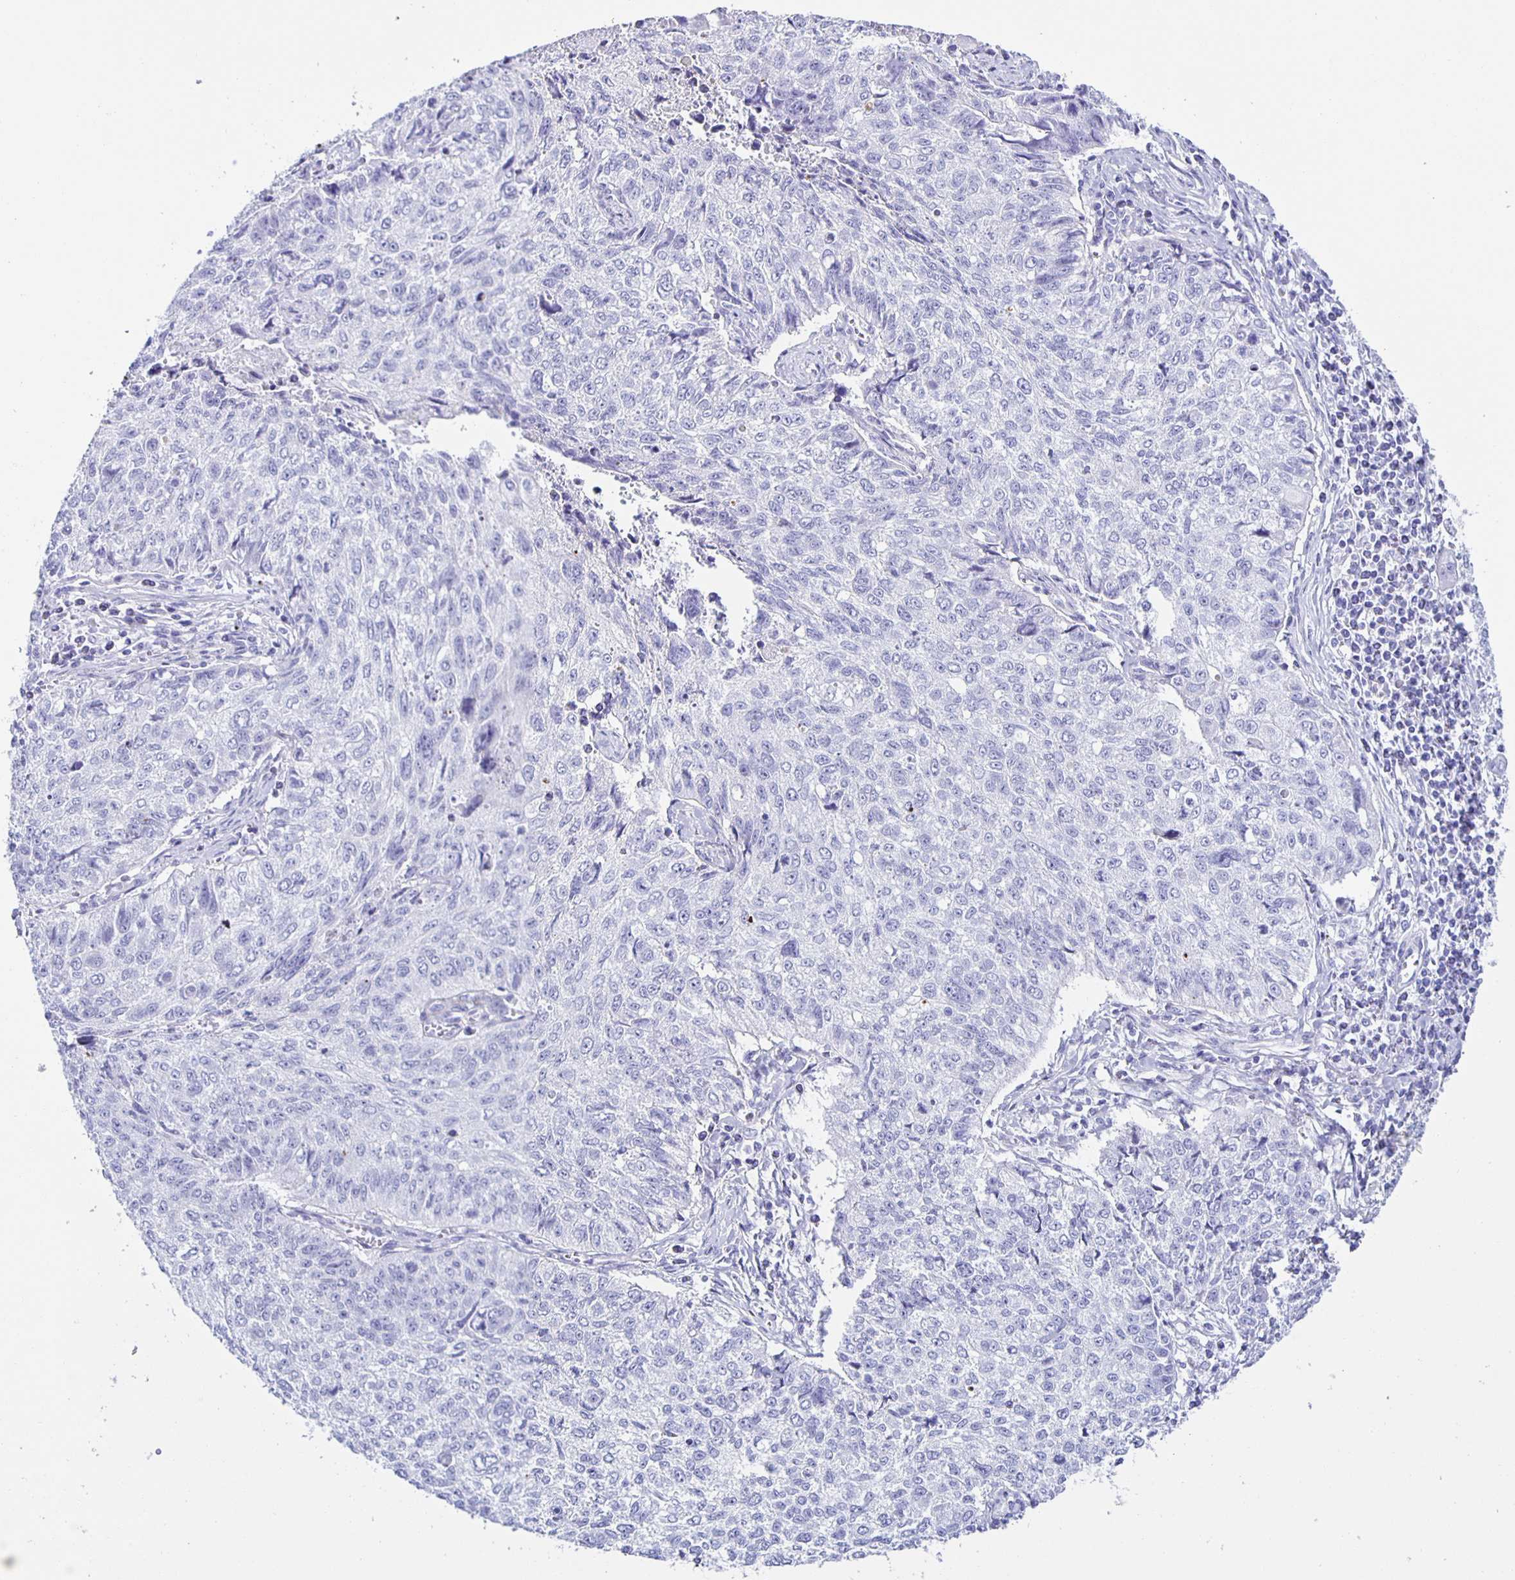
{"staining": {"intensity": "negative", "quantity": "none", "location": "none"}, "tissue": "lung cancer", "cell_type": "Tumor cells", "image_type": "cancer", "snomed": [{"axis": "morphology", "description": "Normal morphology"}, {"axis": "morphology", "description": "Aneuploidy"}, {"axis": "morphology", "description": "Squamous cell carcinoma, NOS"}, {"axis": "topography", "description": "Lymph node"}, {"axis": "topography", "description": "Lung"}], "caption": "High power microscopy photomicrograph of an immunohistochemistry micrograph of lung squamous cell carcinoma, revealing no significant staining in tumor cells.", "gene": "AQP6", "patient": {"sex": "female", "age": 76}}